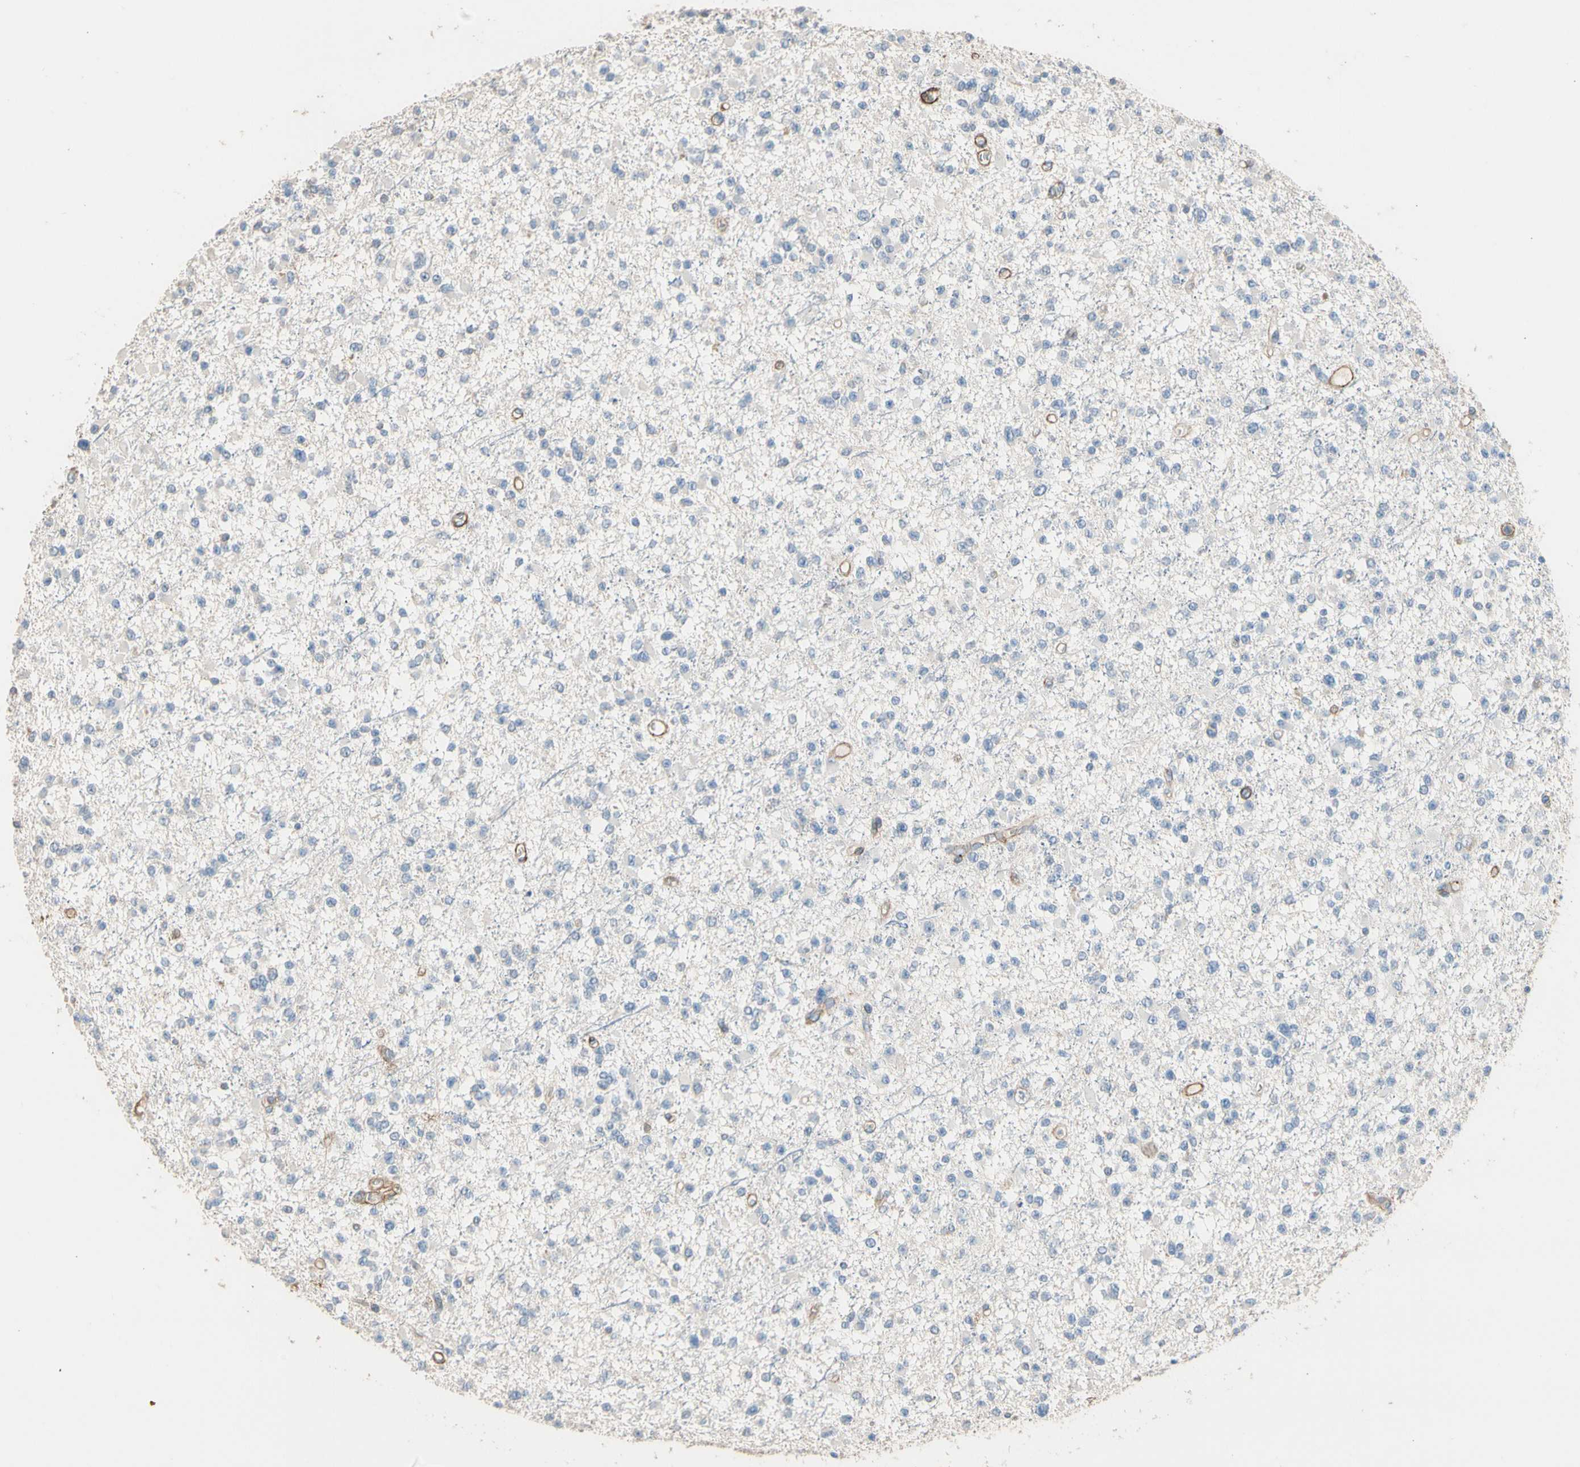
{"staining": {"intensity": "negative", "quantity": "none", "location": "none"}, "tissue": "glioma", "cell_type": "Tumor cells", "image_type": "cancer", "snomed": [{"axis": "morphology", "description": "Glioma, malignant, Low grade"}, {"axis": "topography", "description": "Brain"}], "caption": "Immunohistochemical staining of malignant glioma (low-grade) reveals no significant expression in tumor cells. Brightfield microscopy of immunohistochemistry stained with DAB (3,3'-diaminobenzidine) (brown) and hematoxylin (blue), captured at high magnification.", "gene": "SUSD2", "patient": {"sex": "female", "age": 22}}